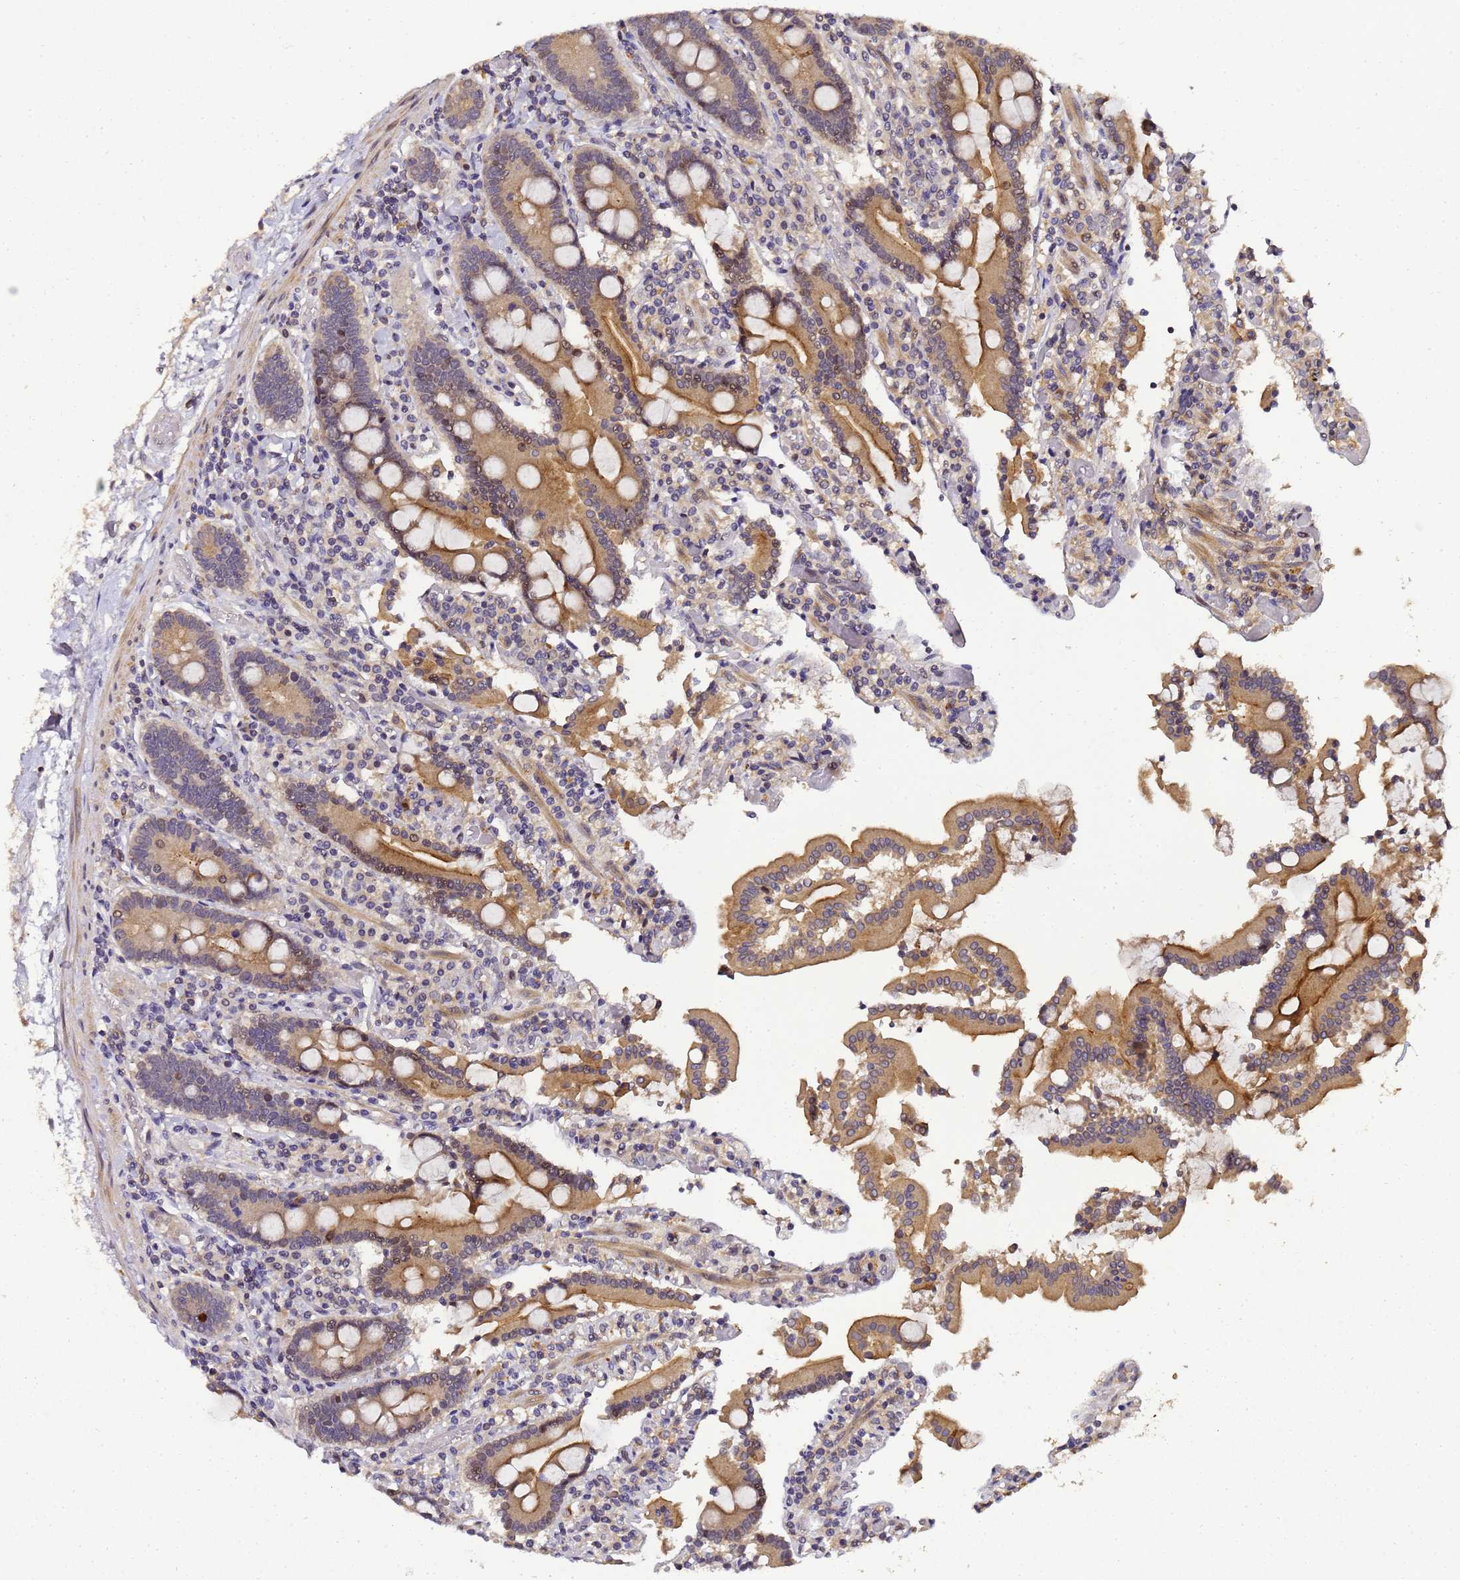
{"staining": {"intensity": "moderate", "quantity": ">75%", "location": "cytoplasmic/membranous,nuclear"}, "tissue": "duodenum", "cell_type": "Glandular cells", "image_type": "normal", "snomed": [{"axis": "morphology", "description": "Normal tissue, NOS"}, {"axis": "topography", "description": "Duodenum"}], "caption": "There is medium levels of moderate cytoplasmic/membranous,nuclear positivity in glandular cells of normal duodenum, as demonstrated by immunohistochemical staining (brown color).", "gene": "LGI4", "patient": {"sex": "male", "age": 55}}